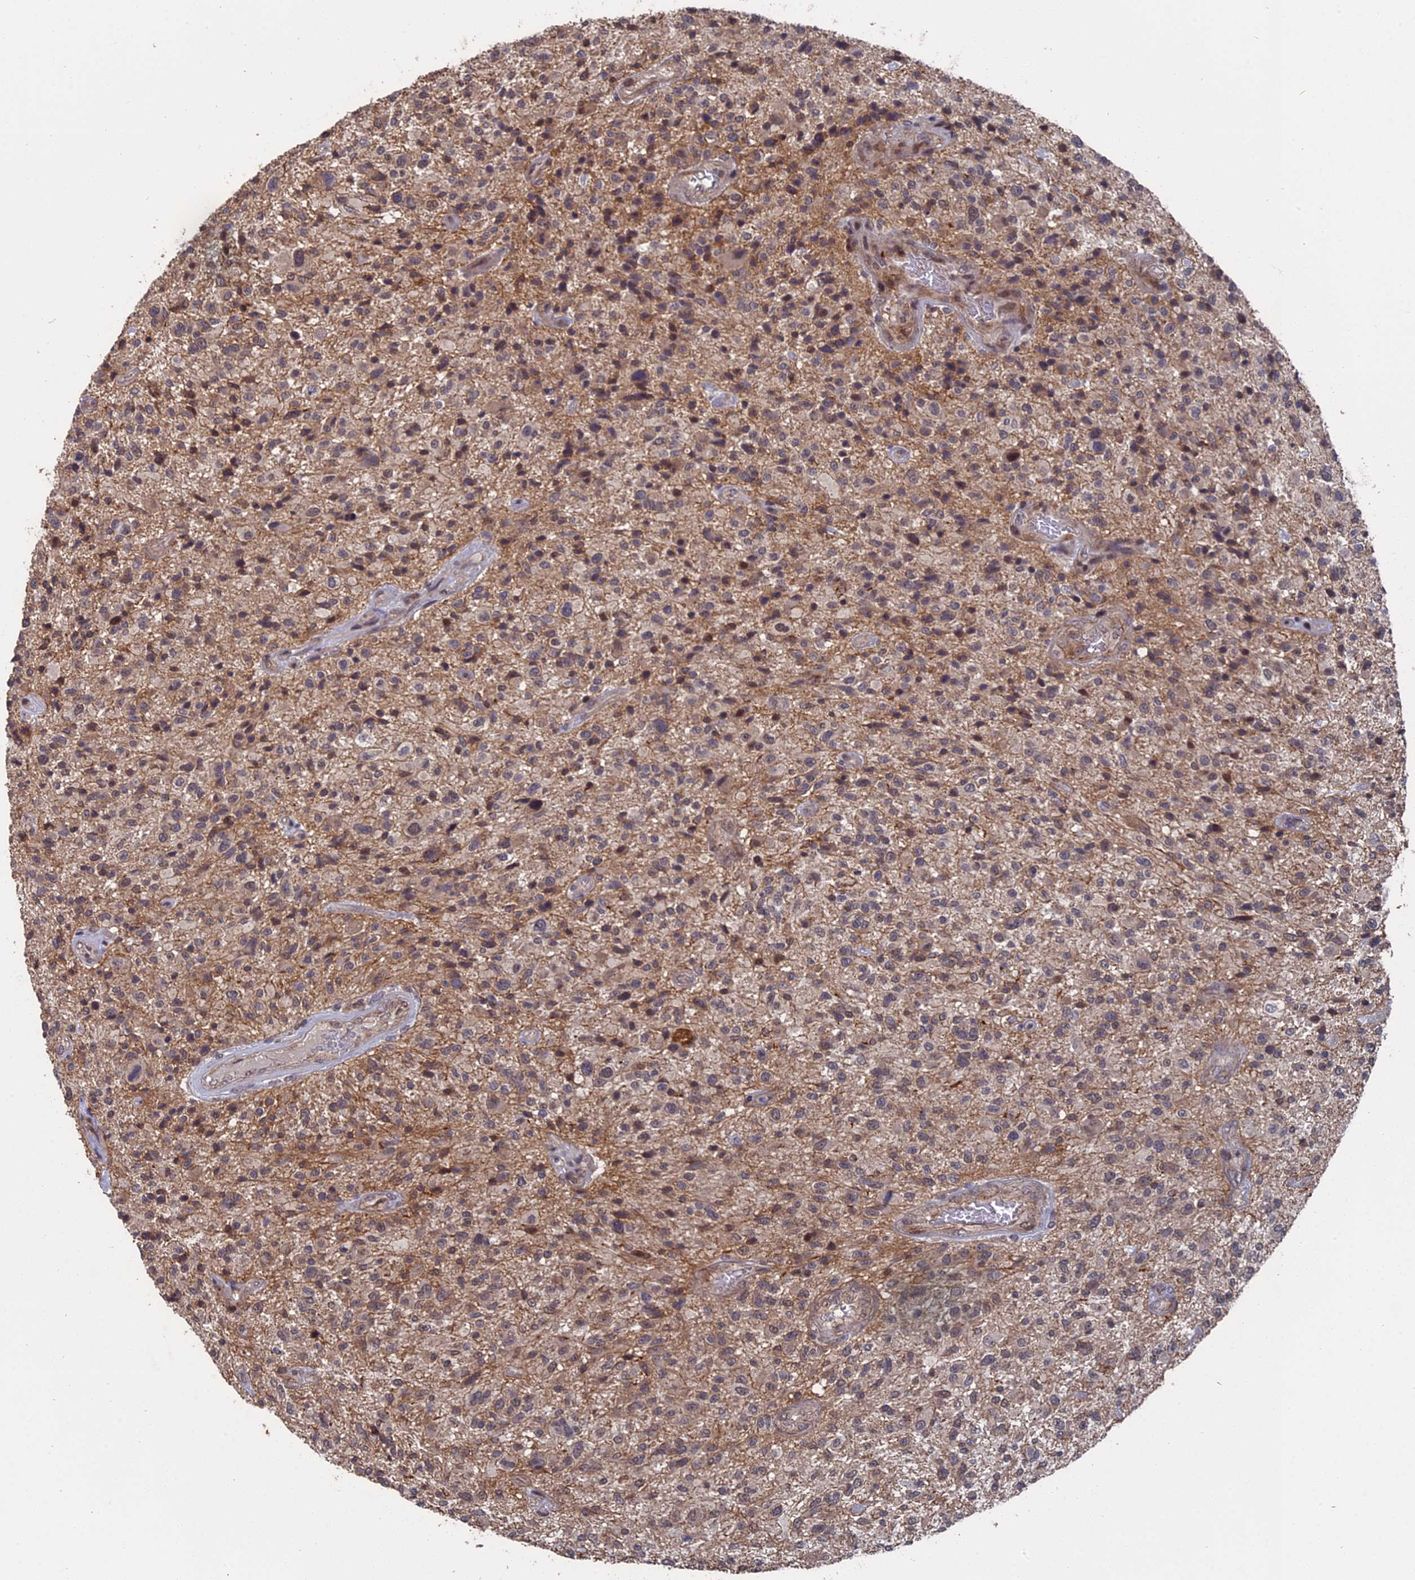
{"staining": {"intensity": "weak", "quantity": "<25%", "location": "cytoplasmic/membranous"}, "tissue": "glioma", "cell_type": "Tumor cells", "image_type": "cancer", "snomed": [{"axis": "morphology", "description": "Glioma, malignant, High grade"}, {"axis": "topography", "description": "Brain"}], "caption": "Tumor cells show no significant protein positivity in malignant high-grade glioma.", "gene": "MYBL2", "patient": {"sex": "male", "age": 47}}